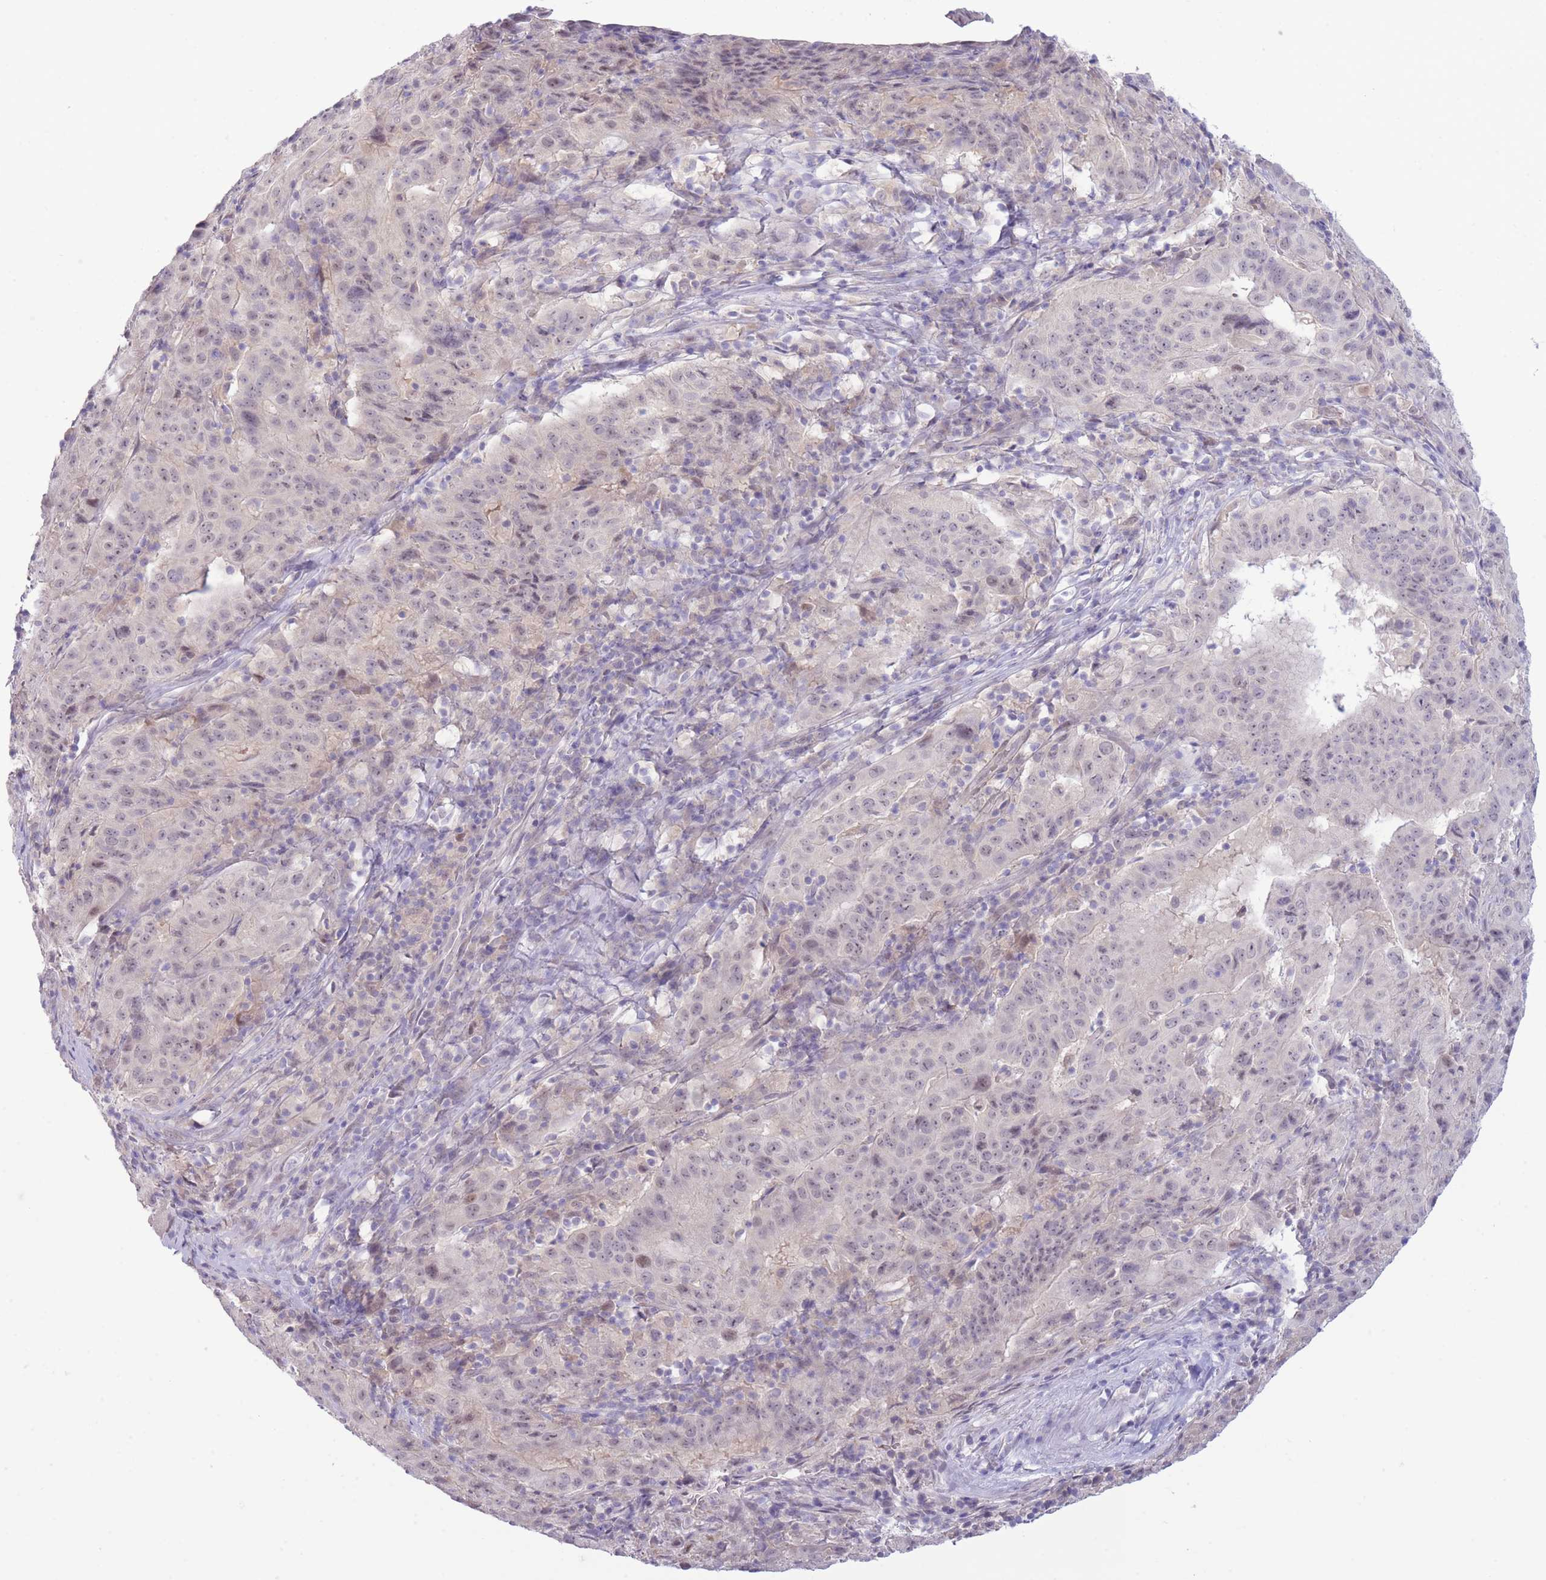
{"staining": {"intensity": "negative", "quantity": "none", "location": "none"}, "tissue": "pancreatic cancer", "cell_type": "Tumor cells", "image_type": "cancer", "snomed": [{"axis": "morphology", "description": "Adenocarcinoma, NOS"}, {"axis": "topography", "description": "Pancreas"}], "caption": "DAB (3,3'-diaminobenzidine) immunohistochemical staining of pancreatic cancer displays no significant staining in tumor cells.", "gene": "FBXO46", "patient": {"sex": "male", "age": 63}}